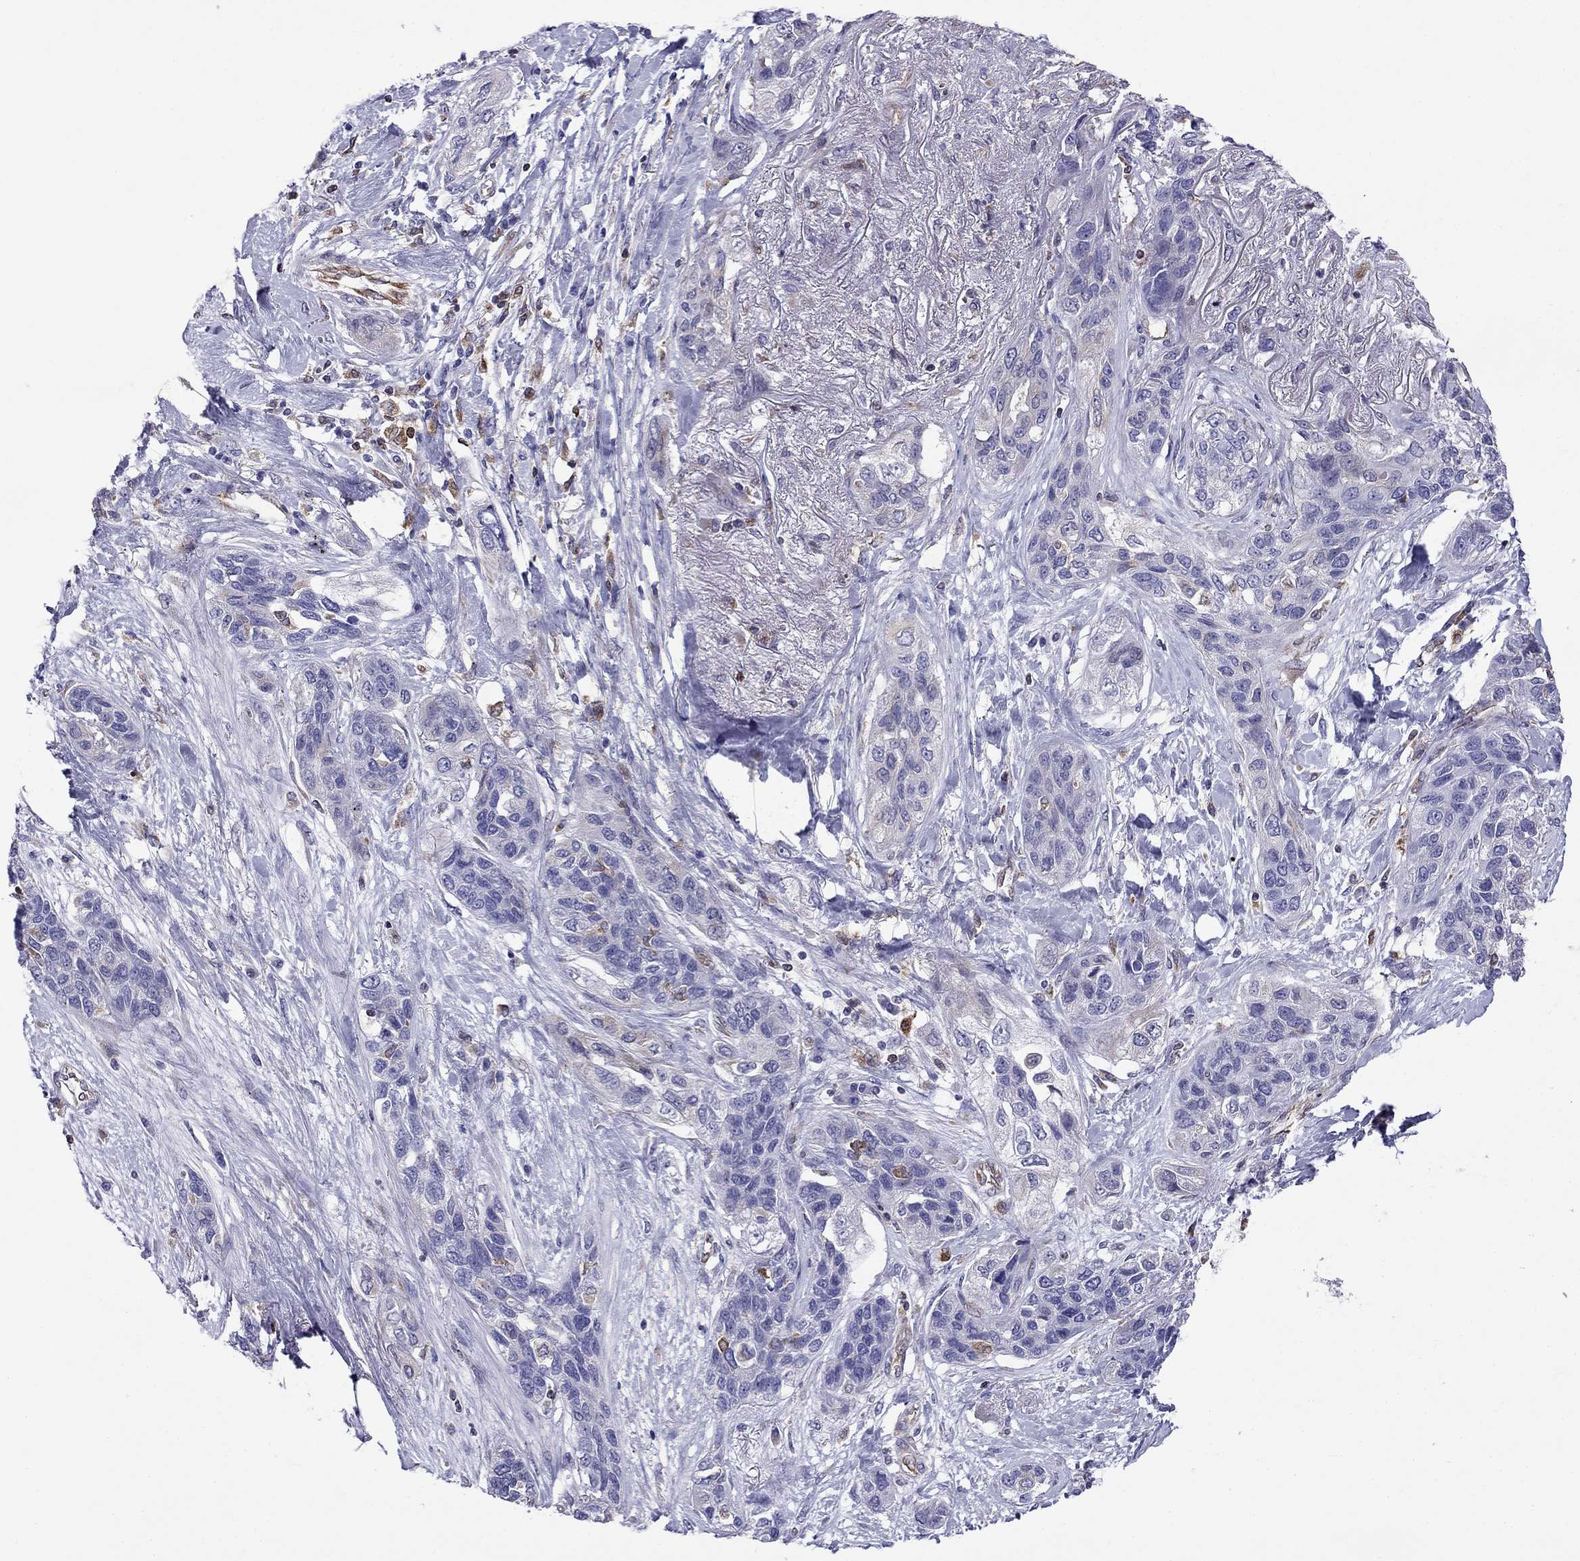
{"staining": {"intensity": "negative", "quantity": "none", "location": "none"}, "tissue": "lung cancer", "cell_type": "Tumor cells", "image_type": "cancer", "snomed": [{"axis": "morphology", "description": "Squamous cell carcinoma, NOS"}, {"axis": "topography", "description": "Lung"}], "caption": "This is a image of immunohistochemistry staining of lung cancer (squamous cell carcinoma), which shows no expression in tumor cells.", "gene": "GNAL", "patient": {"sex": "female", "age": 70}}